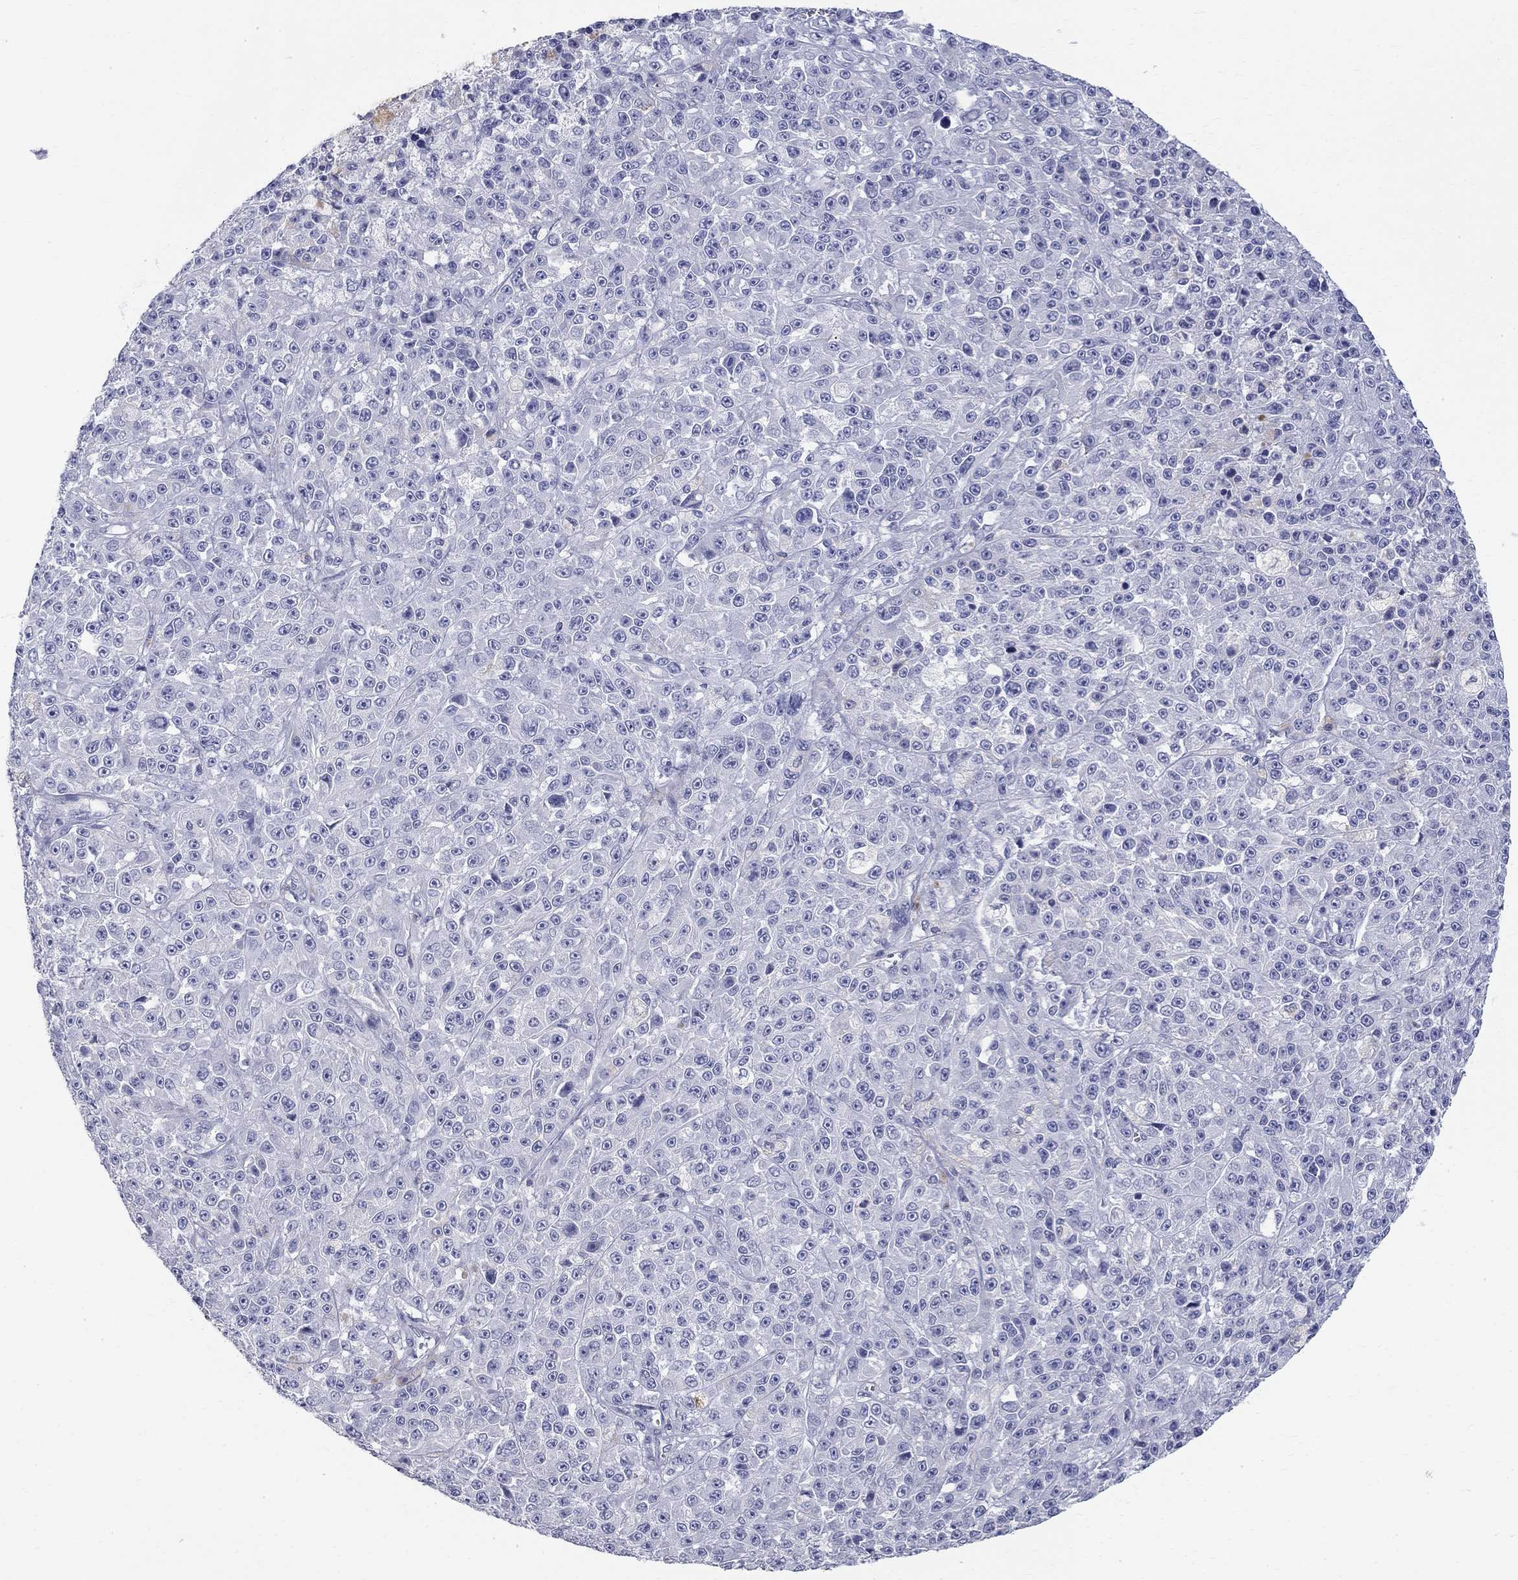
{"staining": {"intensity": "negative", "quantity": "none", "location": "none"}, "tissue": "melanoma", "cell_type": "Tumor cells", "image_type": "cancer", "snomed": [{"axis": "morphology", "description": "Malignant melanoma, NOS"}, {"axis": "topography", "description": "Skin"}], "caption": "A high-resolution image shows immunohistochemistry (IHC) staining of malignant melanoma, which displays no significant positivity in tumor cells. (DAB (3,3'-diaminobenzidine) immunohistochemistry with hematoxylin counter stain).", "gene": "PHOX2B", "patient": {"sex": "female", "age": 58}}